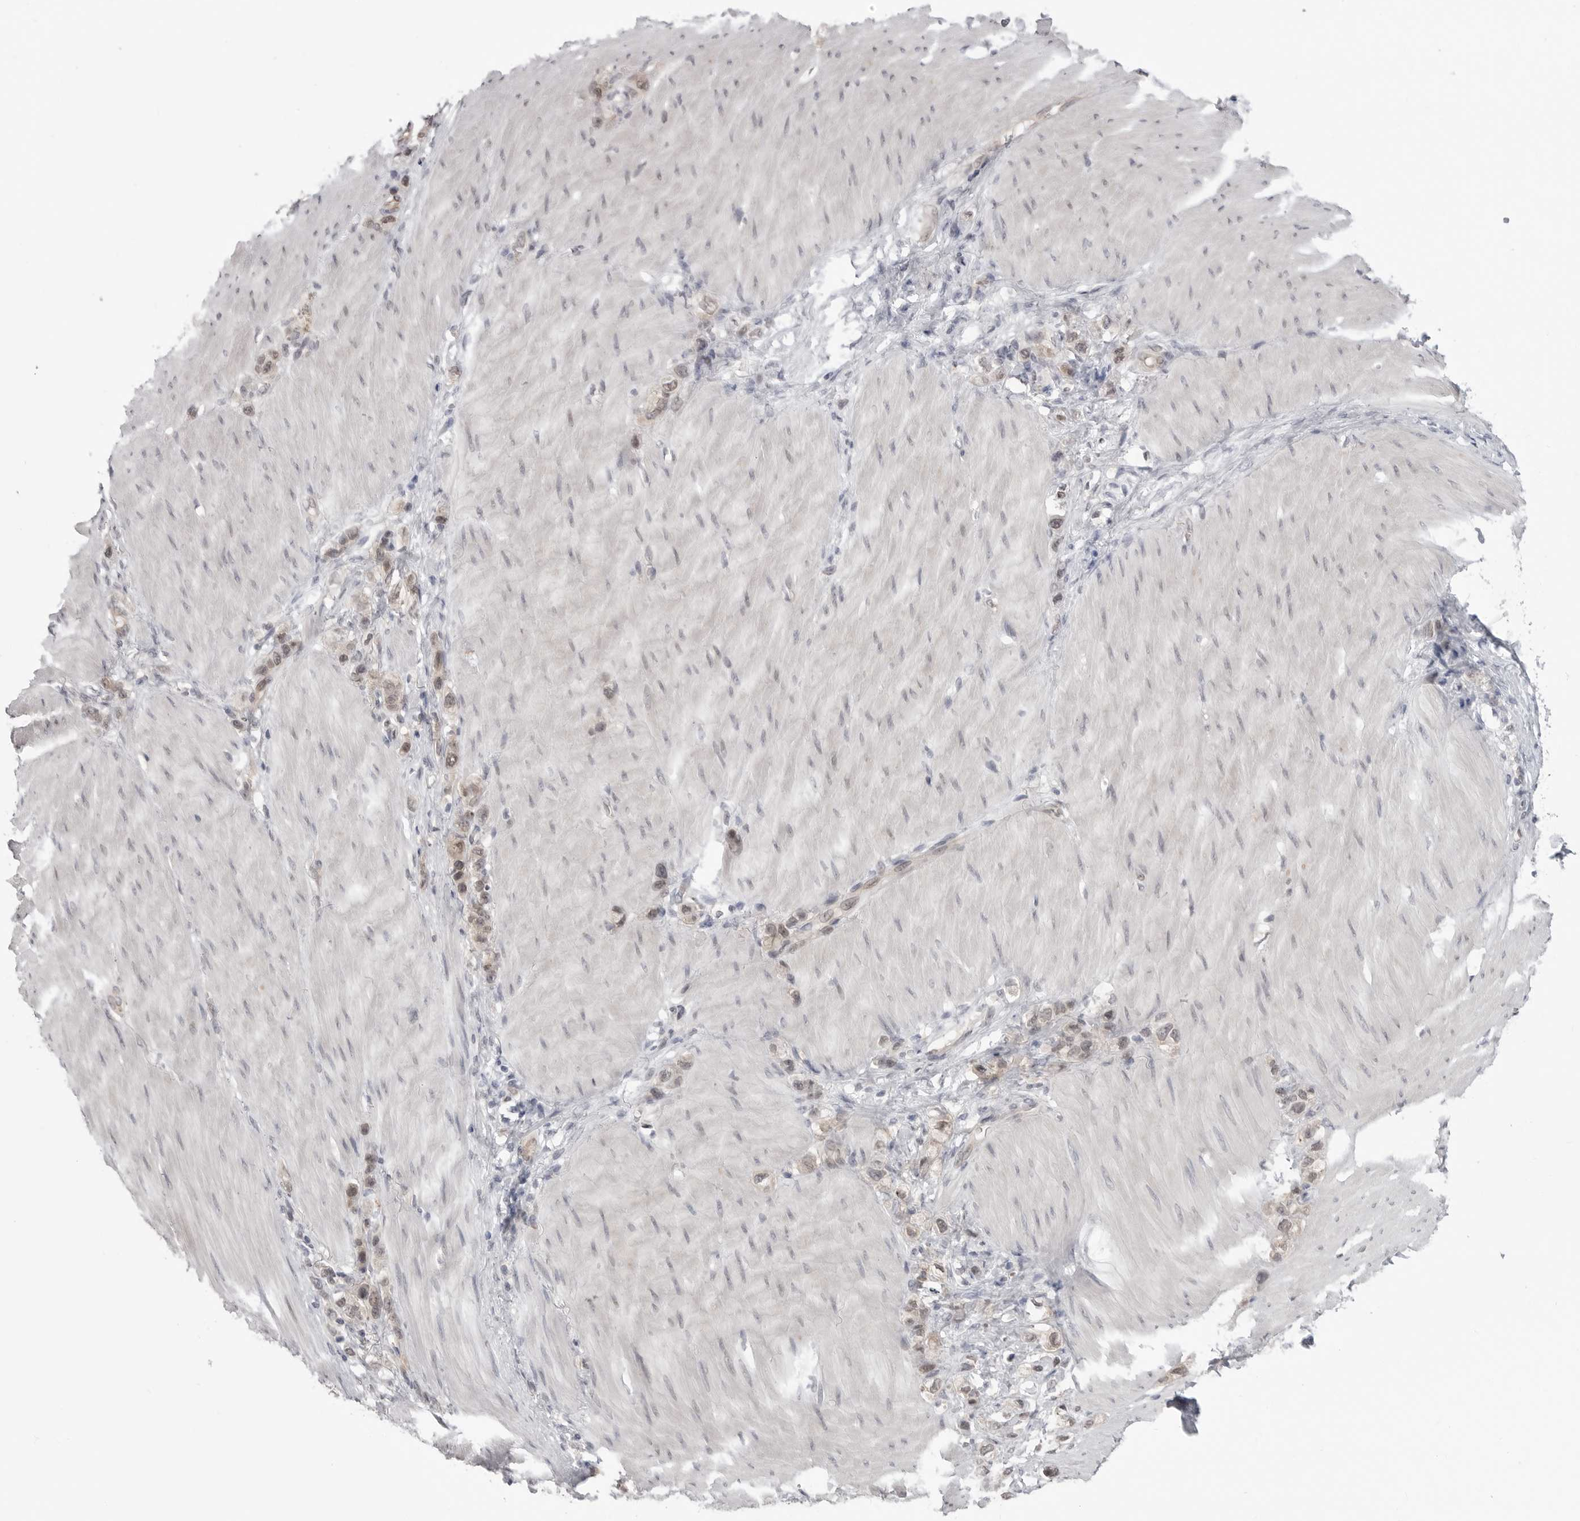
{"staining": {"intensity": "weak", "quantity": ">75%", "location": "nuclear"}, "tissue": "stomach cancer", "cell_type": "Tumor cells", "image_type": "cancer", "snomed": [{"axis": "morphology", "description": "Adenocarcinoma, NOS"}, {"axis": "topography", "description": "Stomach"}], "caption": "Immunohistochemical staining of stomach cancer (adenocarcinoma) reveals weak nuclear protein staining in about >75% of tumor cells.", "gene": "PNPO", "patient": {"sex": "female", "age": 65}}